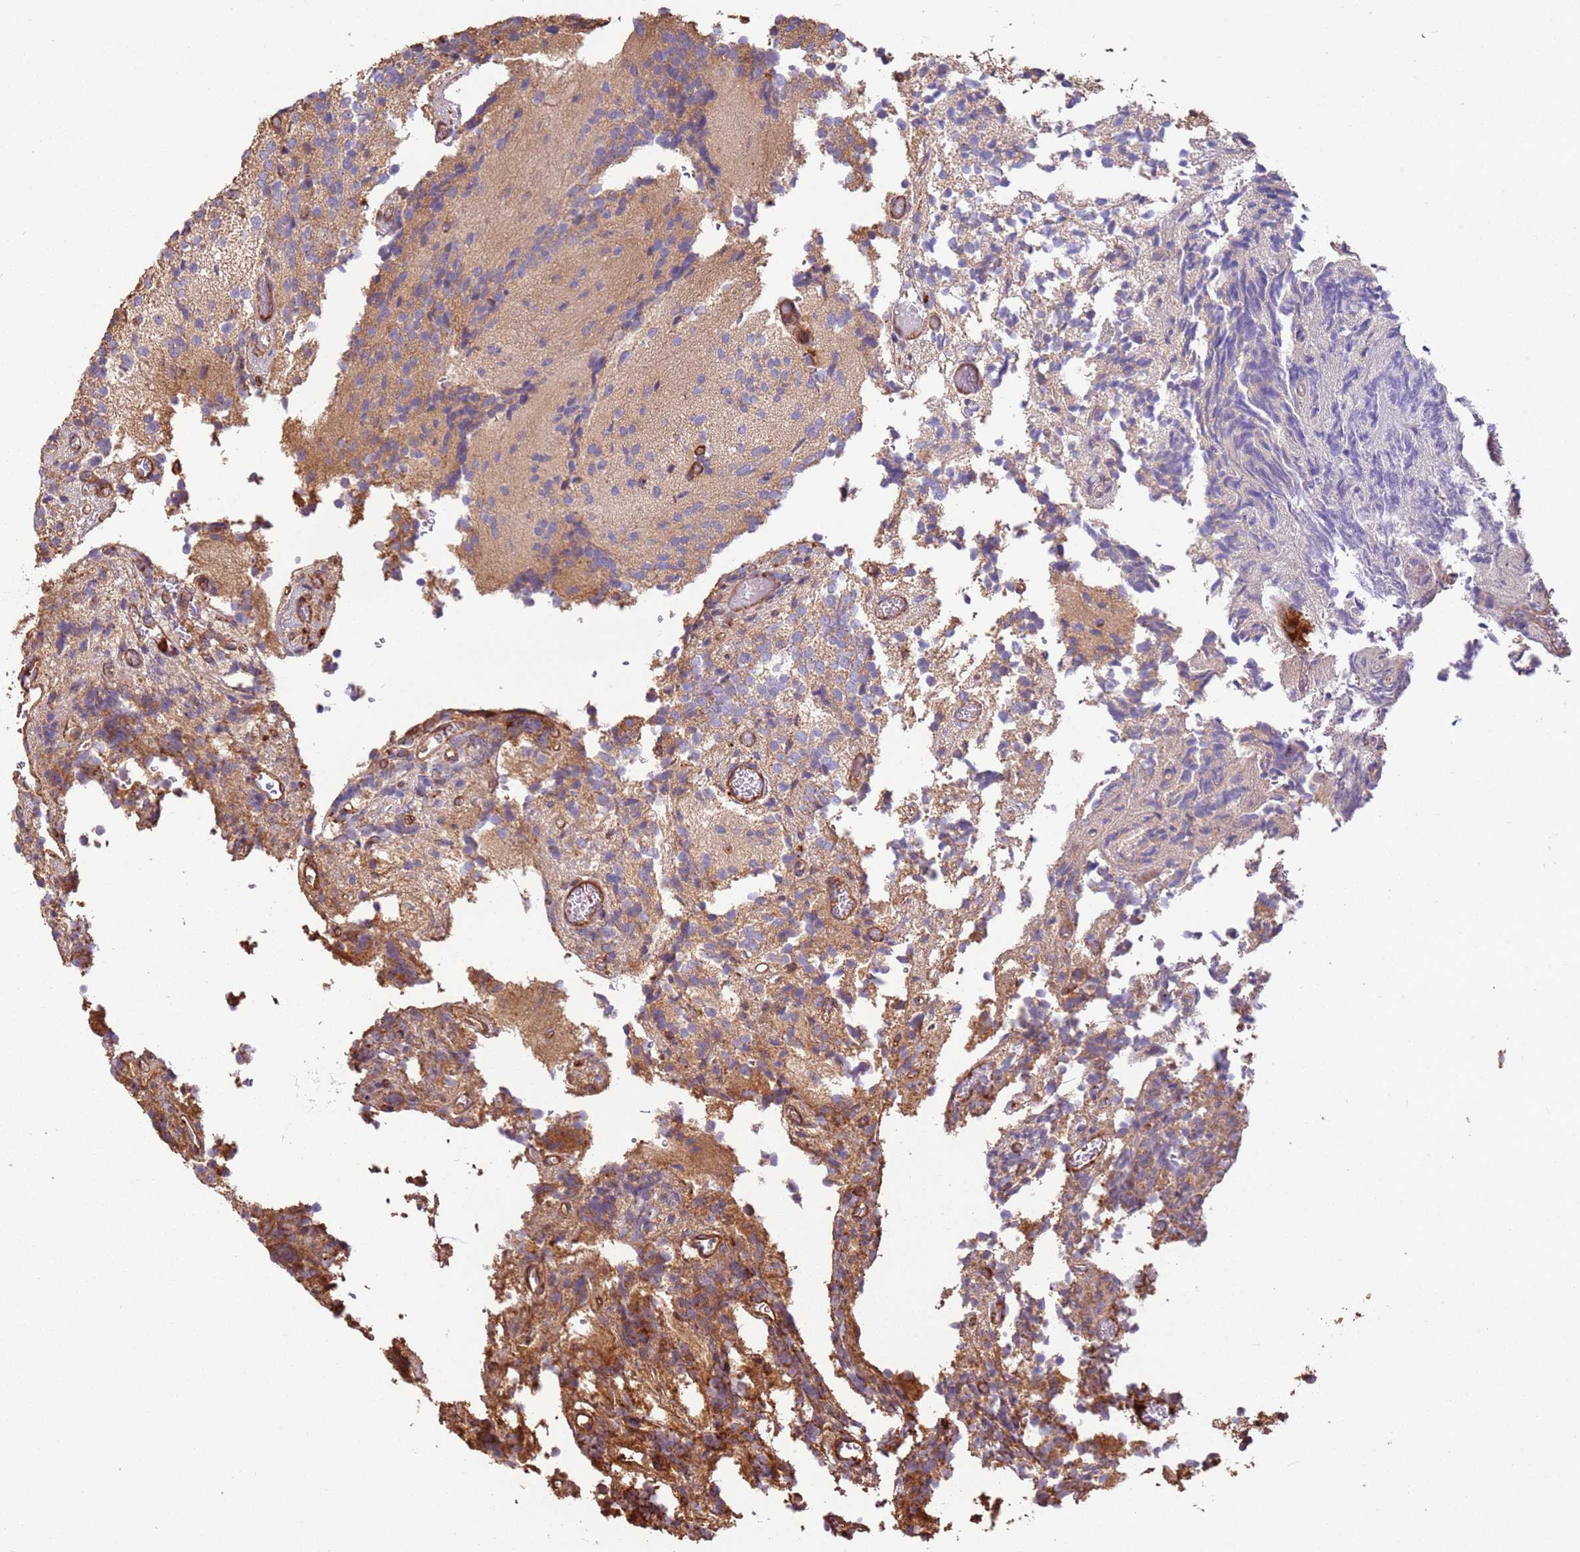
{"staining": {"intensity": "moderate", "quantity": "<25%", "location": "cytoplasmic/membranous"}, "tissue": "glioma", "cell_type": "Tumor cells", "image_type": "cancer", "snomed": [{"axis": "morphology", "description": "Glioma, malignant, Low grade"}, {"axis": "topography", "description": "Brain"}], "caption": "A high-resolution histopathology image shows immunohistochemistry staining of glioma, which exhibits moderate cytoplasmic/membranous staining in approximately <25% of tumor cells.", "gene": "NDUFAF4", "patient": {"sex": "female", "age": 1}}